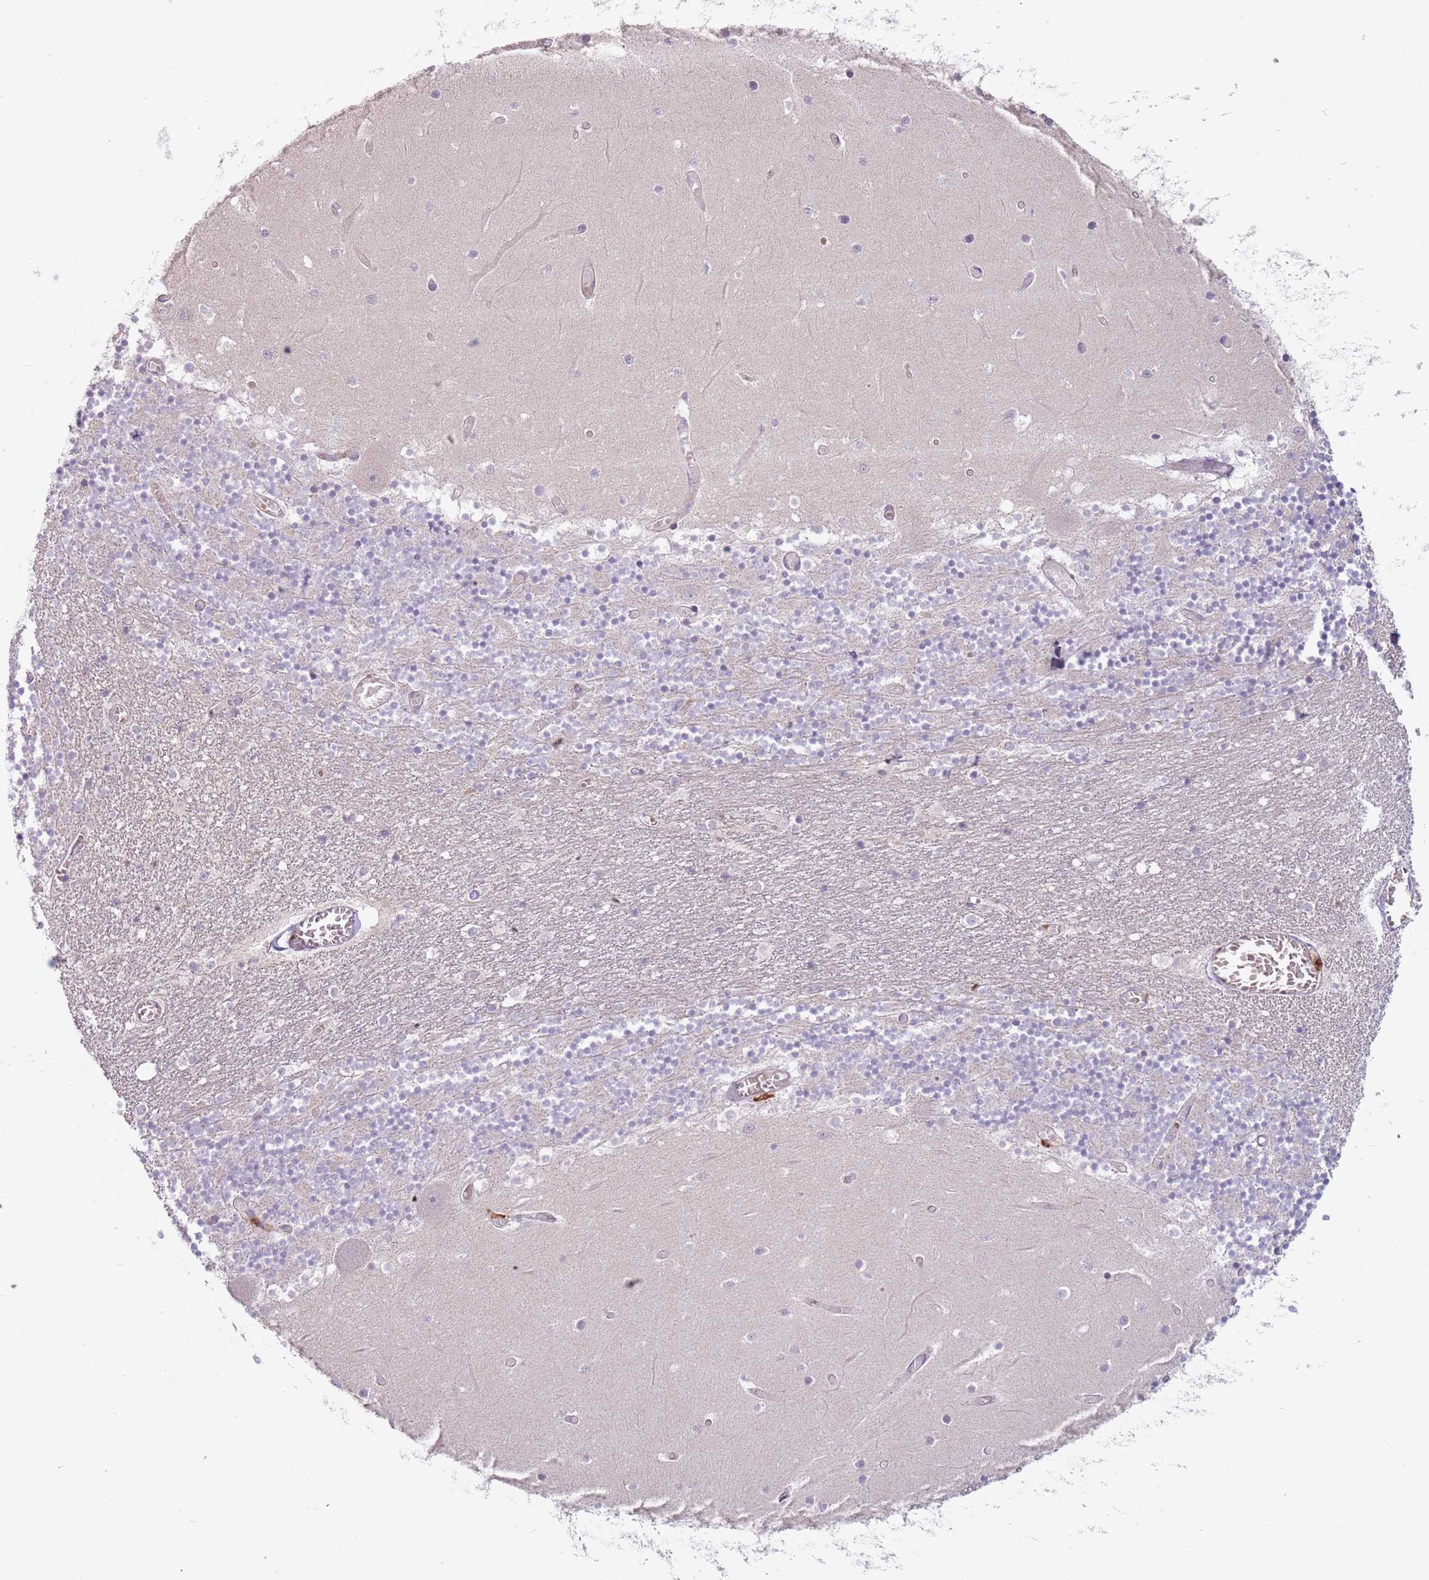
{"staining": {"intensity": "negative", "quantity": "none", "location": "none"}, "tissue": "cerebellum", "cell_type": "Cells in granular layer", "image_type": "normal", "snomed": [{"axis": "morphology", "description": "Normal tissue, NOS"}, {"axis": "topography", "description": "Cerebellum"}], "caption": "Human cerebellum stained for a protein using immunohistochemistry shows no expression in cells in granular layer.", "gene": "SPAG4", "patient": {"sex": "female", "age": 28}}